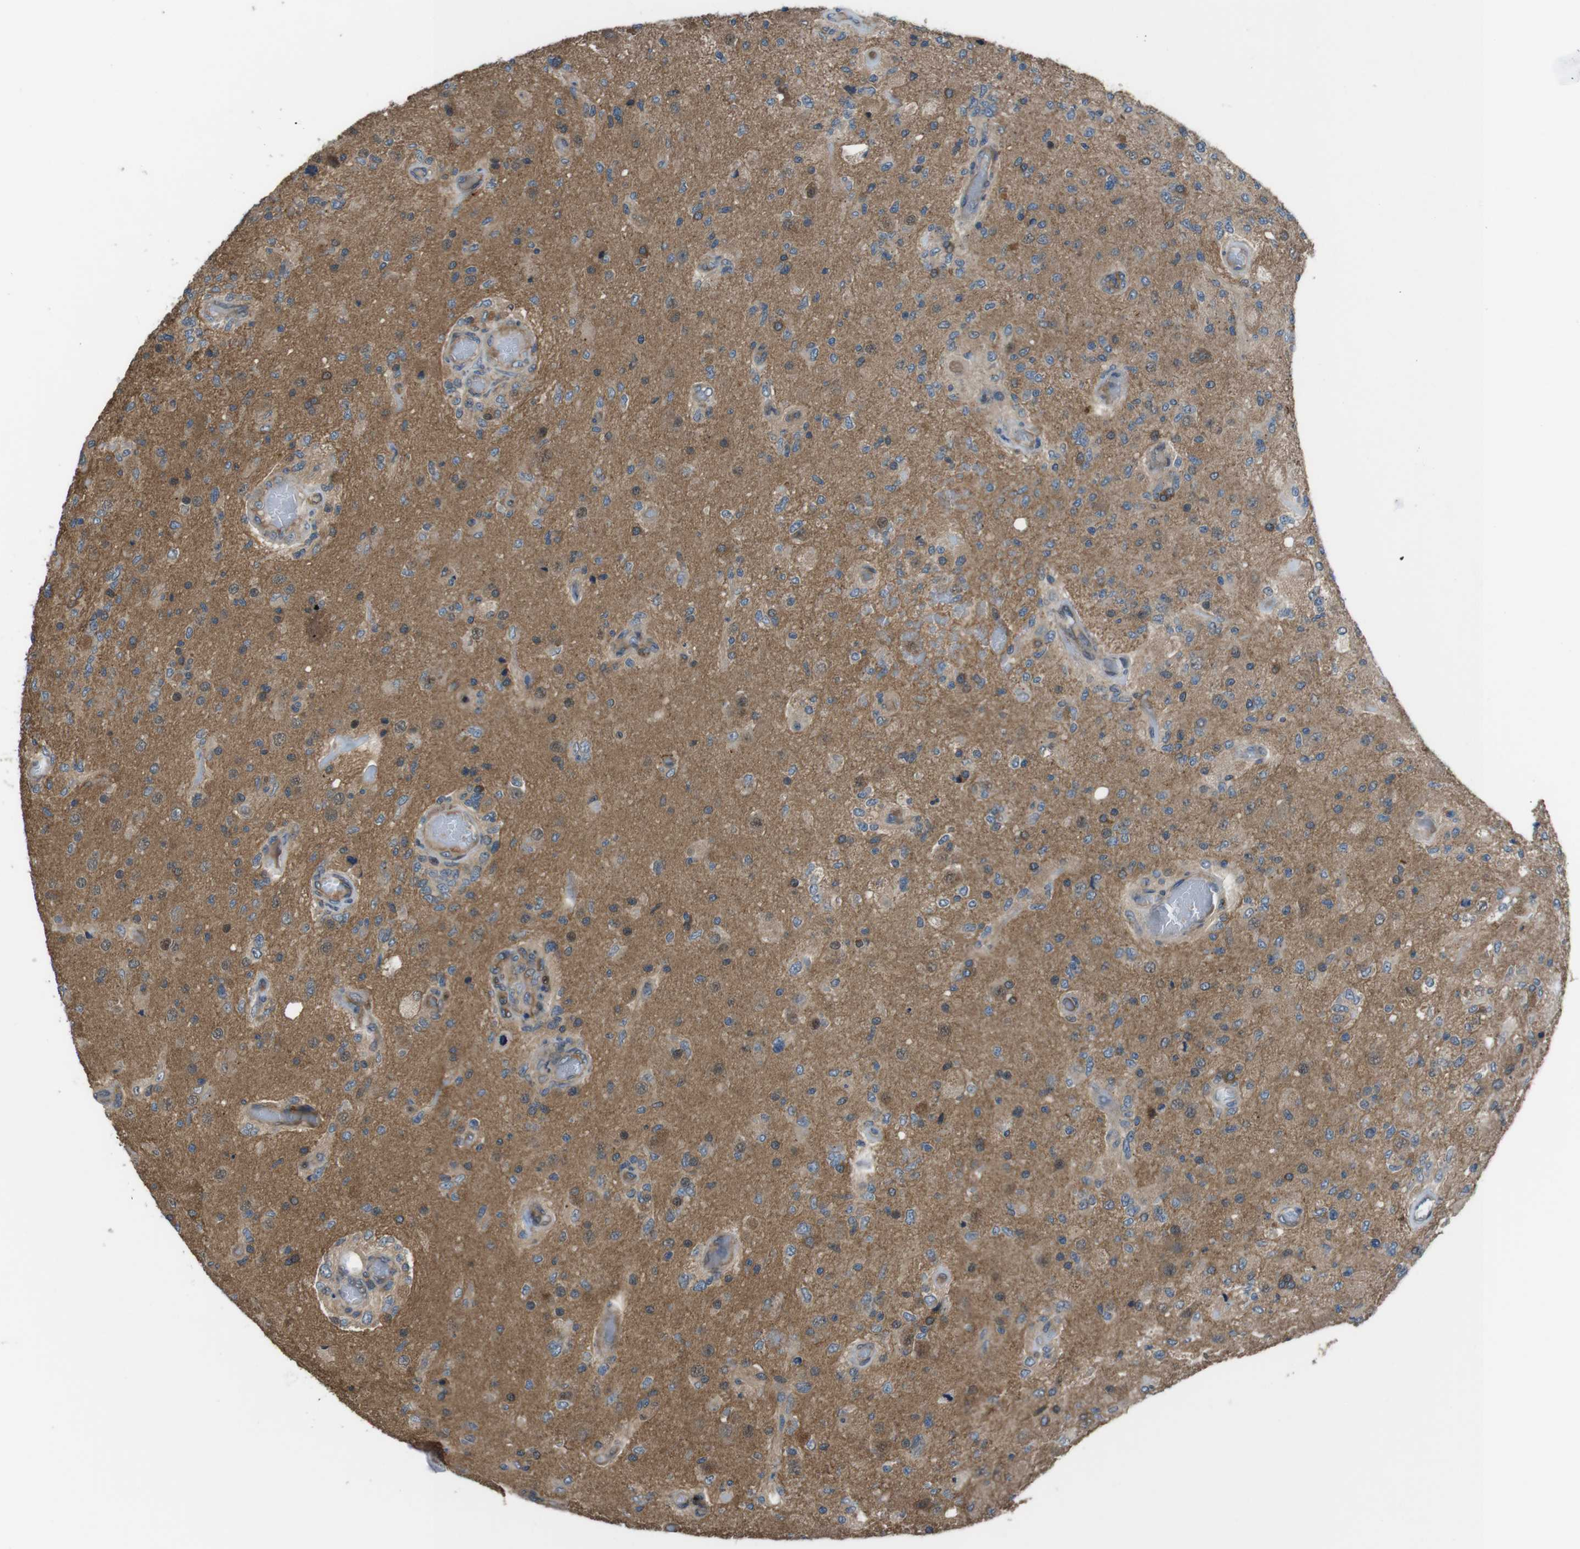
{"staining": {"intensity": "moderate", "quantity": "25%-75%", "location": "cytoplasmic/membranous,nuclear"}, "tissue": "glioma", "cell_type": "Tumor cells", "image_type": "cancer", "snomed": [{"axis": "morphology", "description": "Normal tissue, NOS"}, {"axis": "morphology", "description": "Glioma, malignant, High grade"}, {"axis": "topography", "description": "Cerebral cortex"}], "caption": "This micrograph shows immunohistochemistry staining of human malignant glioma (high-grade), with medium moderate cytoplasmic/membranous and nuclear positivity in approximately 25%-75% of tumor cells.", "gene": "SLC22A23", "patient": {"sex": "male", "age": 77}}